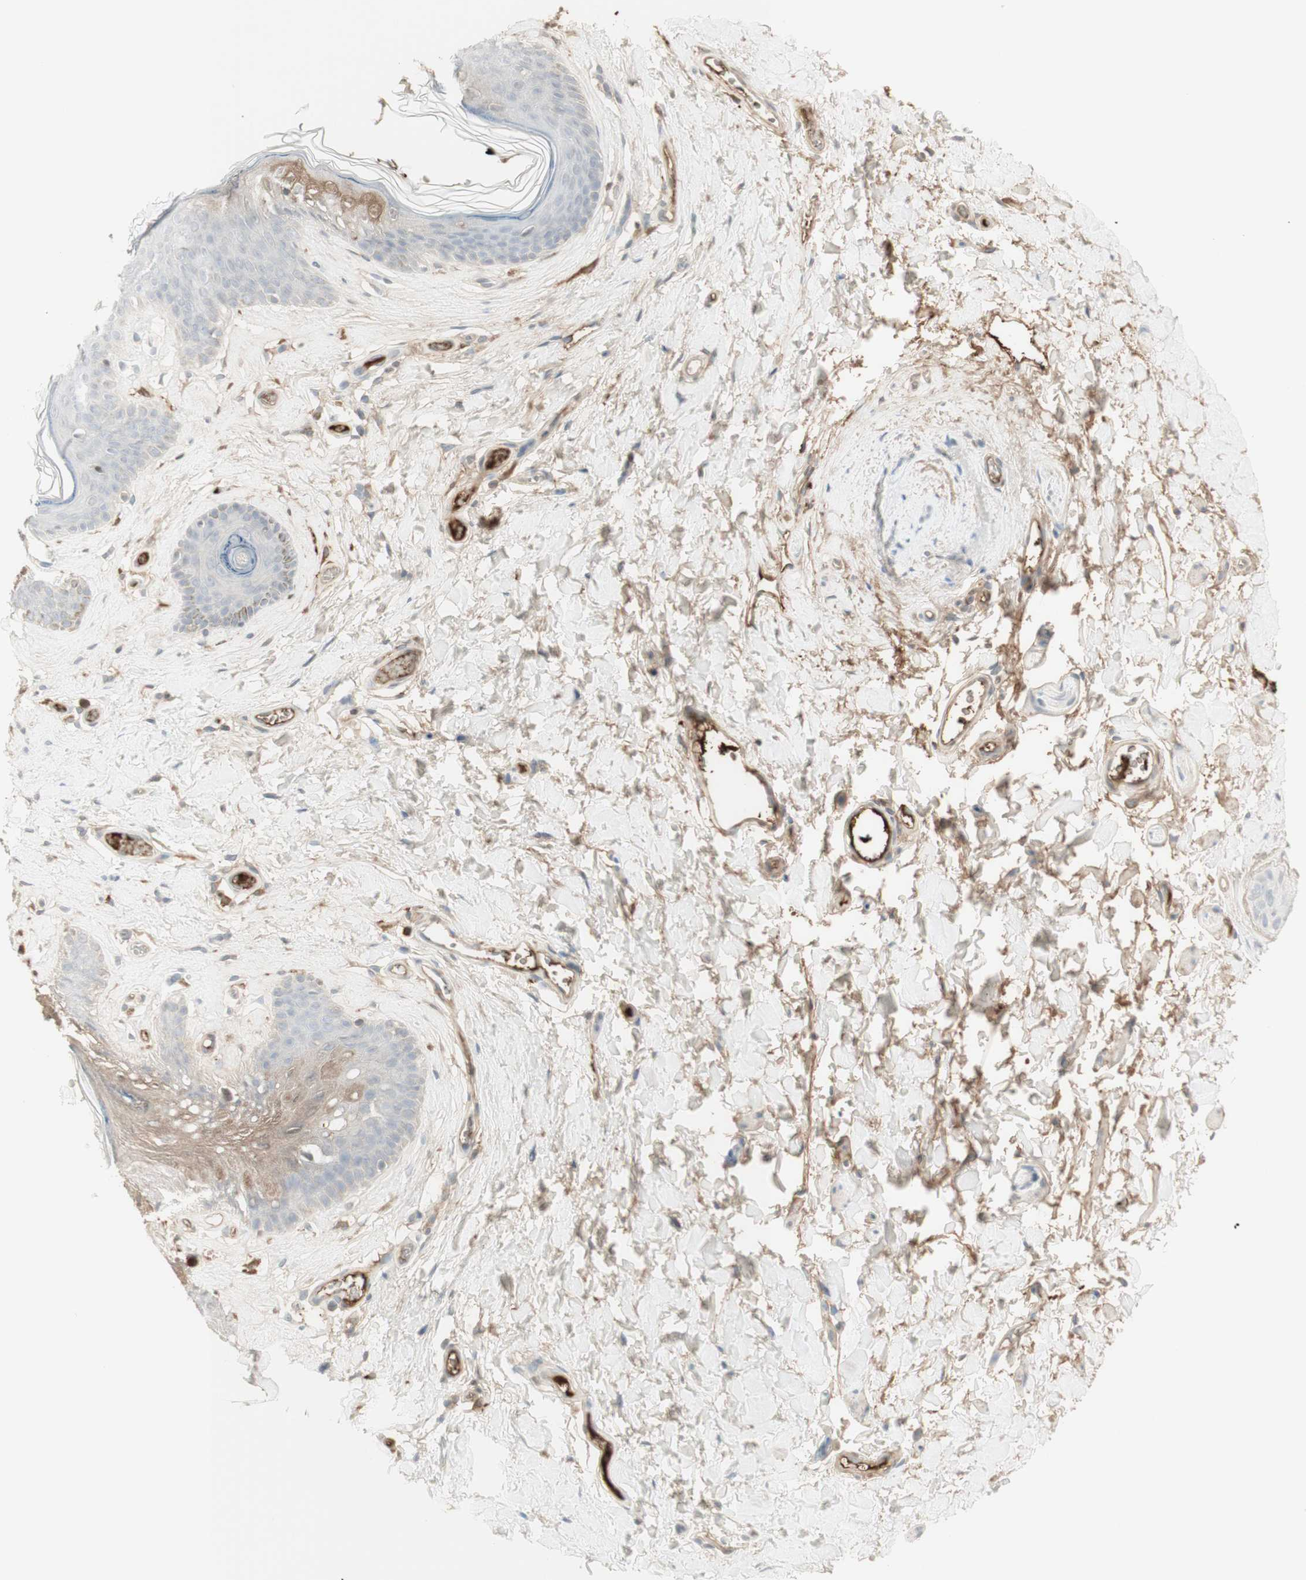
{"staining": {"intensity": "weak", "quantity": "25%-75%", "location": "cytoplasmic/membranous,nuclear"}, "tissue": "skin", "cell_type": "Epidermal cells", "image_type": "normal", "snomed": [{"axis": "morphology", "description": "Normal tissue, NOS"}, {"axis": "morphology", "description": "Inflammation, NOS"}, {"axis": "topography", "description": "Vulva"}], "caption": "Protein analysis of unremarkable skin exhibits weak cytoplasmic/membranous,nuclear positivity in about 25%-75% of epidermal cells.", "gene": "NID1", "patient": {"sex": "female", "age": 84}}